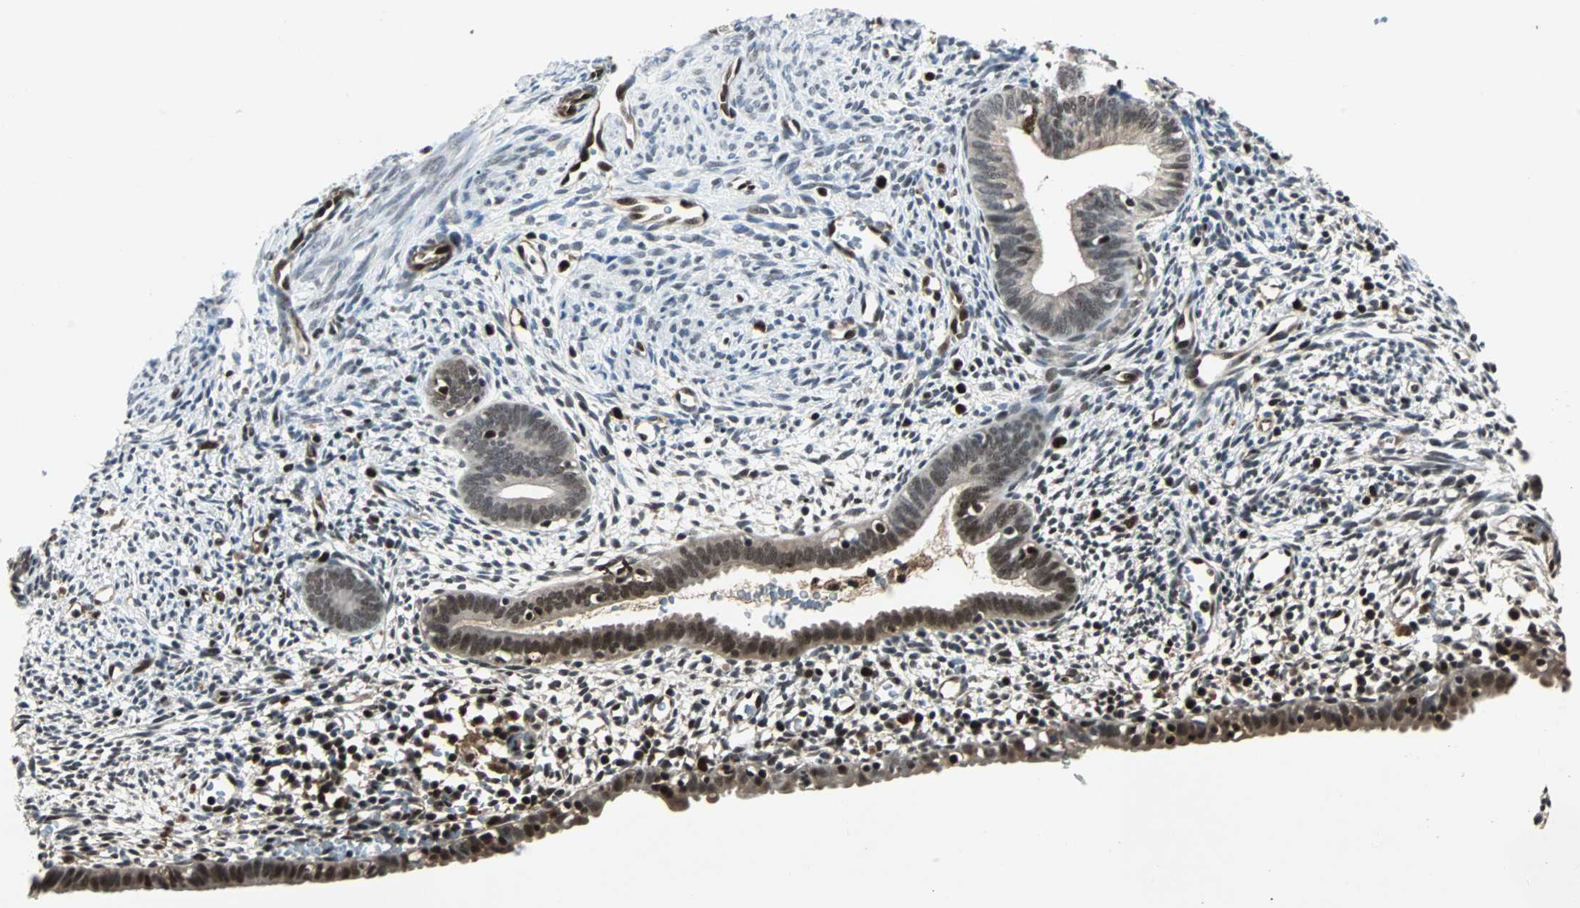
{"staining": {"intensity": "strong", "quantity": "25%-75%", "location": "nuclear"}, "tissue": "endometrium", "cell_type": "Cells in endometrial stroma", "image_type": "normal", "snomed": [{"axis": "morphology", "description": "Normal tissue, NOS"}, {"axis": "morphology", "description": "Atrophy, NOS"}, {"axis": "topography", "description": "Uterus"}, {"axis": "topography", "description": "Endometrium"}], "caption": "A high-resolution histopathology image shows IHC staining of unremarkable endometrium, which displays strong nuclear expression in about 25%-75% of cells in endometrial stroma.", "gene": "ACLY", "patient": {"sex": "female", "age": 68}}